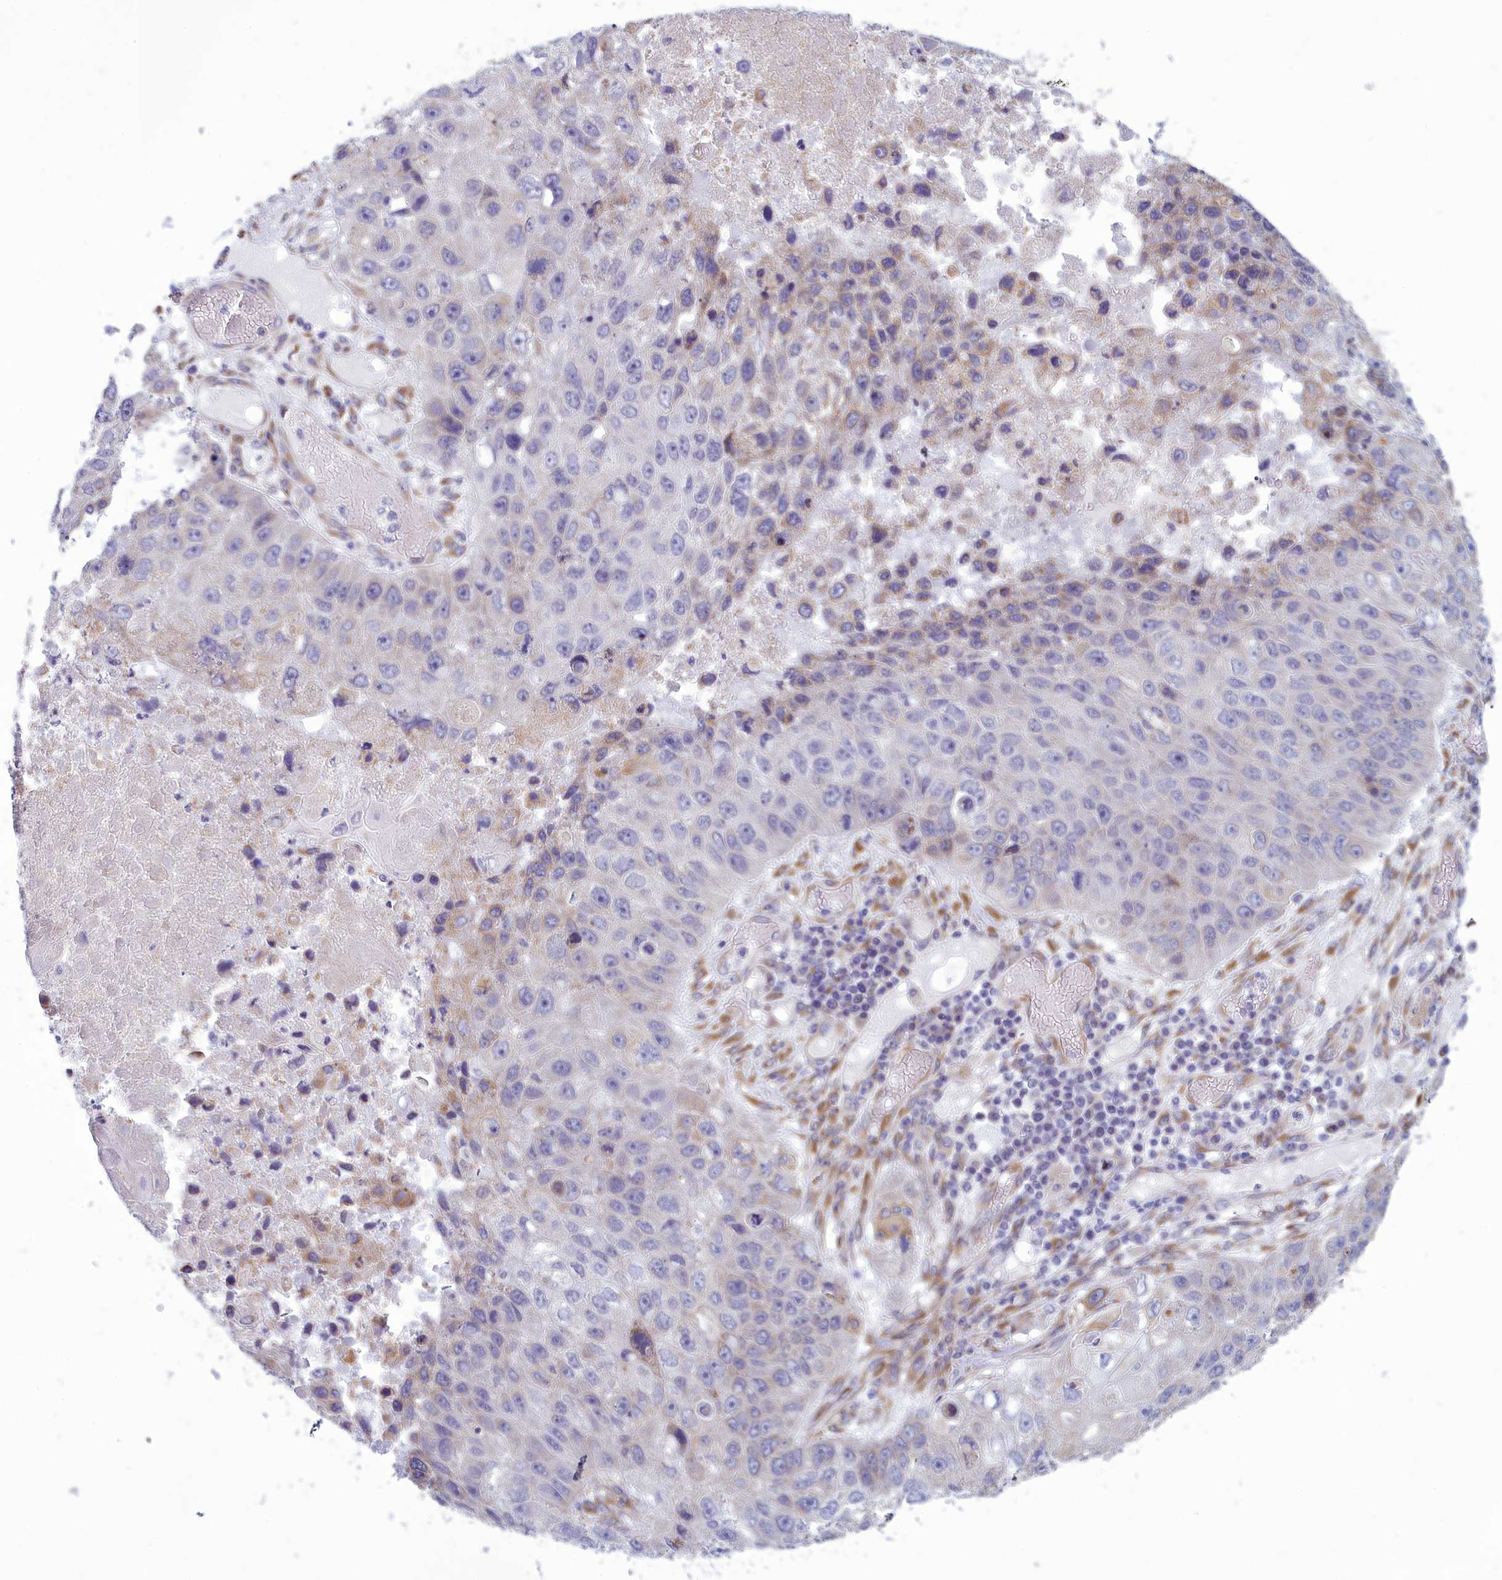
{"staining": {"intensity": "weak", "quantity": "<25%", "location": "cytoplasmic/membranous"}, "tissue": "lung cancer", "cell_type": "Tumor cells", "image_type": "cancer", "snomed": [{"axis": "morphology", "description": "Squamous cell carcinoma, NOS"}, {"axis": "topography", "description": "Lung"}], "caption": "High magnification brightfield microscopy of lung cancer (squamous cell carcinoma) stained with DAB (3,3'-diaminobenzidine) (brown) and counterstained with hematoxylin (blue): tumor cells show no significant positivity. The staining is performed using DAB brown chromogen with nuclei counter-stained in using hematoxylin.", "gene": "CENATAC", "patient": {"sex": "male", "age": 61}}